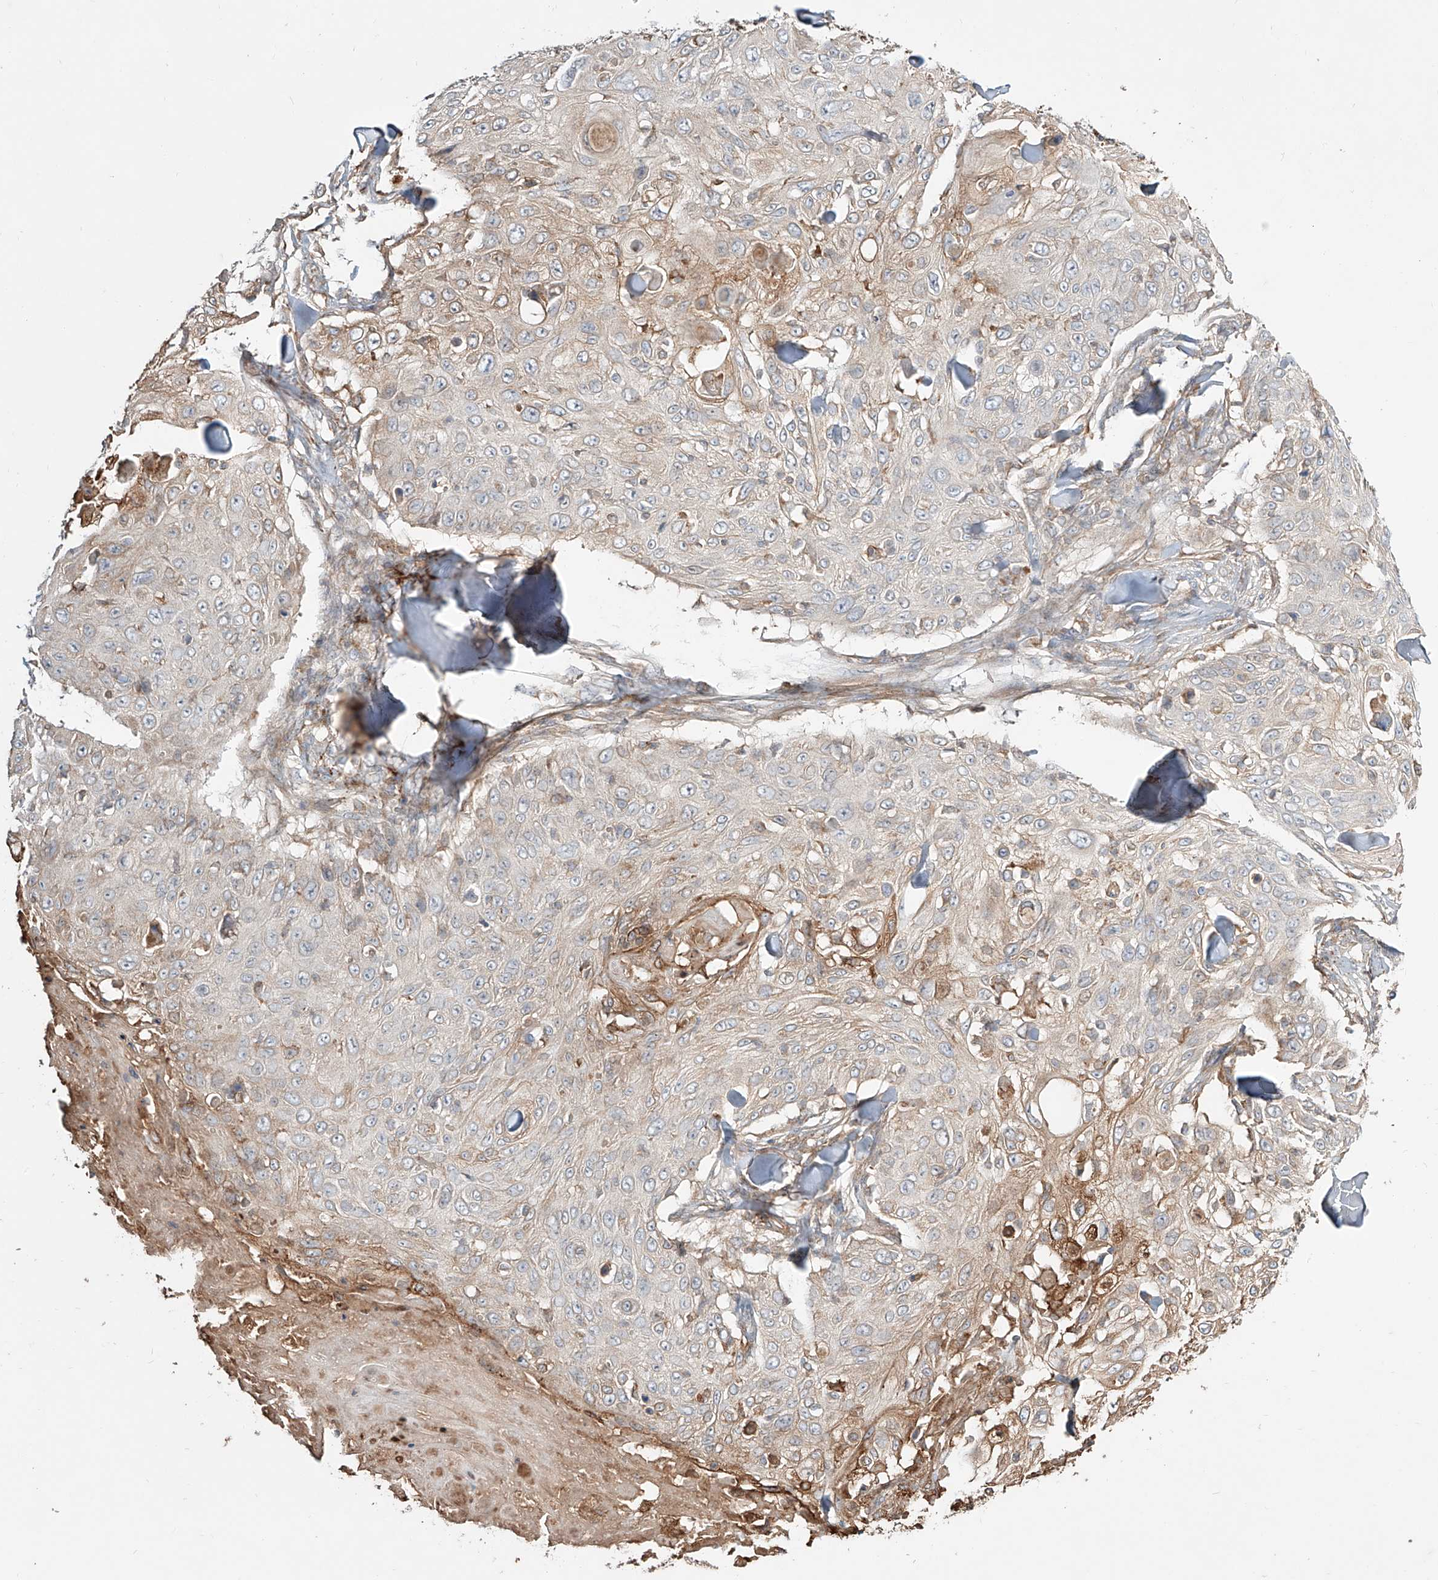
{"staining": {"intensity": "moderate", "quantity": "<25%", "location": "cytoplasmic/membranous"}, "tissue": "skin cancer", "cell_type": "Tumor cells", "image_type": "cancer", "snomed": [{"axis": "morphology", "description": "Squamous cell carcinoma, NOS"}, {"axis": "topography", "description": "Skin"}], "caption": "DAB immunohistochemical staining of skin cancer (squamous cell carcinoma) displays moderate cytoplasmic/membranous protein expression in approximately <25% of tumor cells.", "gene": "ERO1A", "patient": {"sex": "male", "age": 86}}